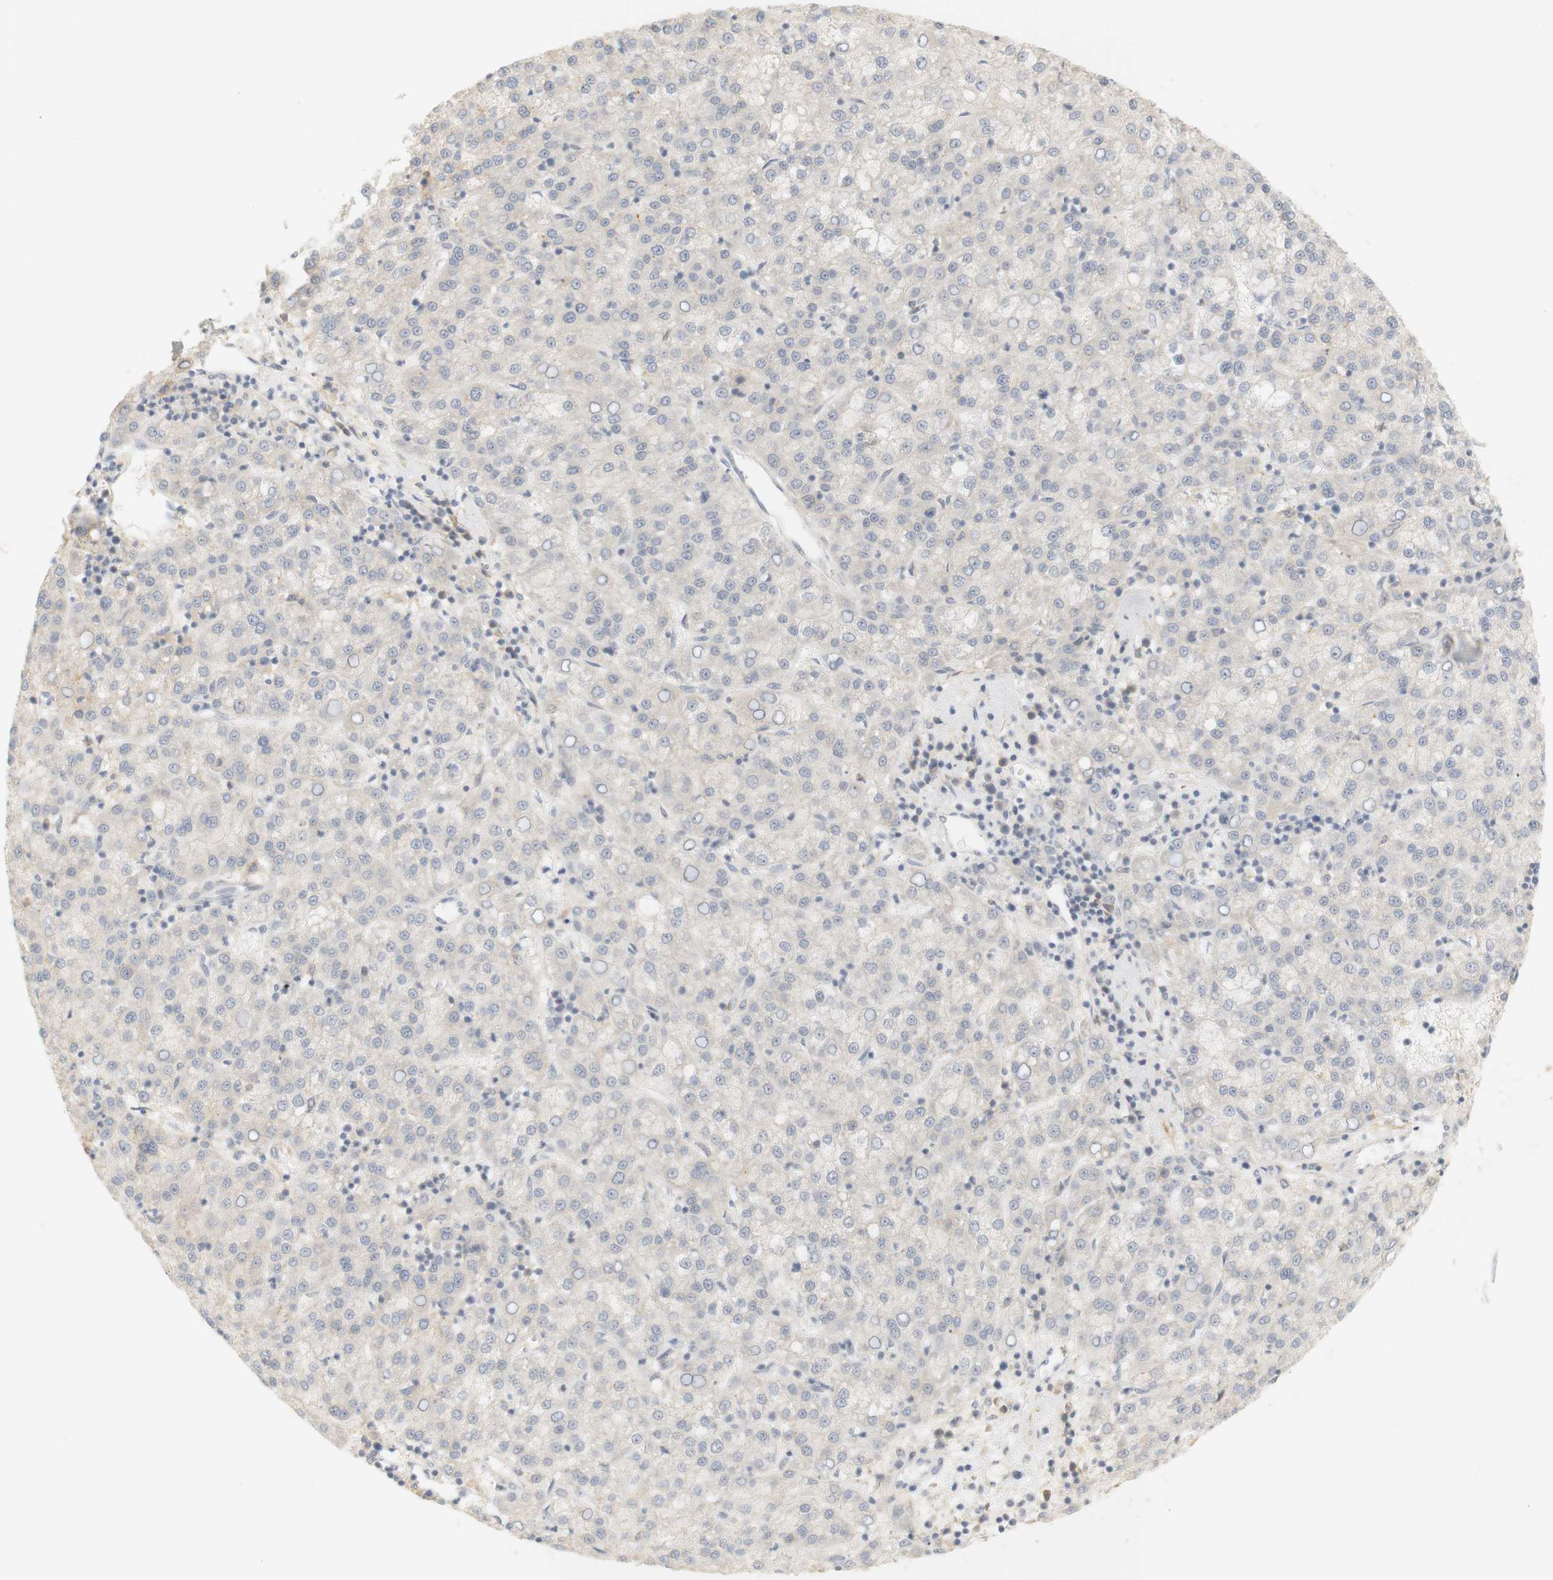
{"staining": {"intensity": "weak", "quantity": "<25%", "location": "cytoplasmic/membranous"}, "tissue": "liver cancer", "cell_type": "Tumor cells", "image_type": "cancer", "snomed": [{"axis": "morphology", "description": "Carcinoma, Hepatocellular, NOS"}, {"axis": "topography", "description": "Liver"}], "caption": "Histopathology image shows no protein positivity in tumor cells of liver hepatocellular carcinoma tissue.", "gene": "RTN3", "patient": {"sex": "female", "age": 58}}